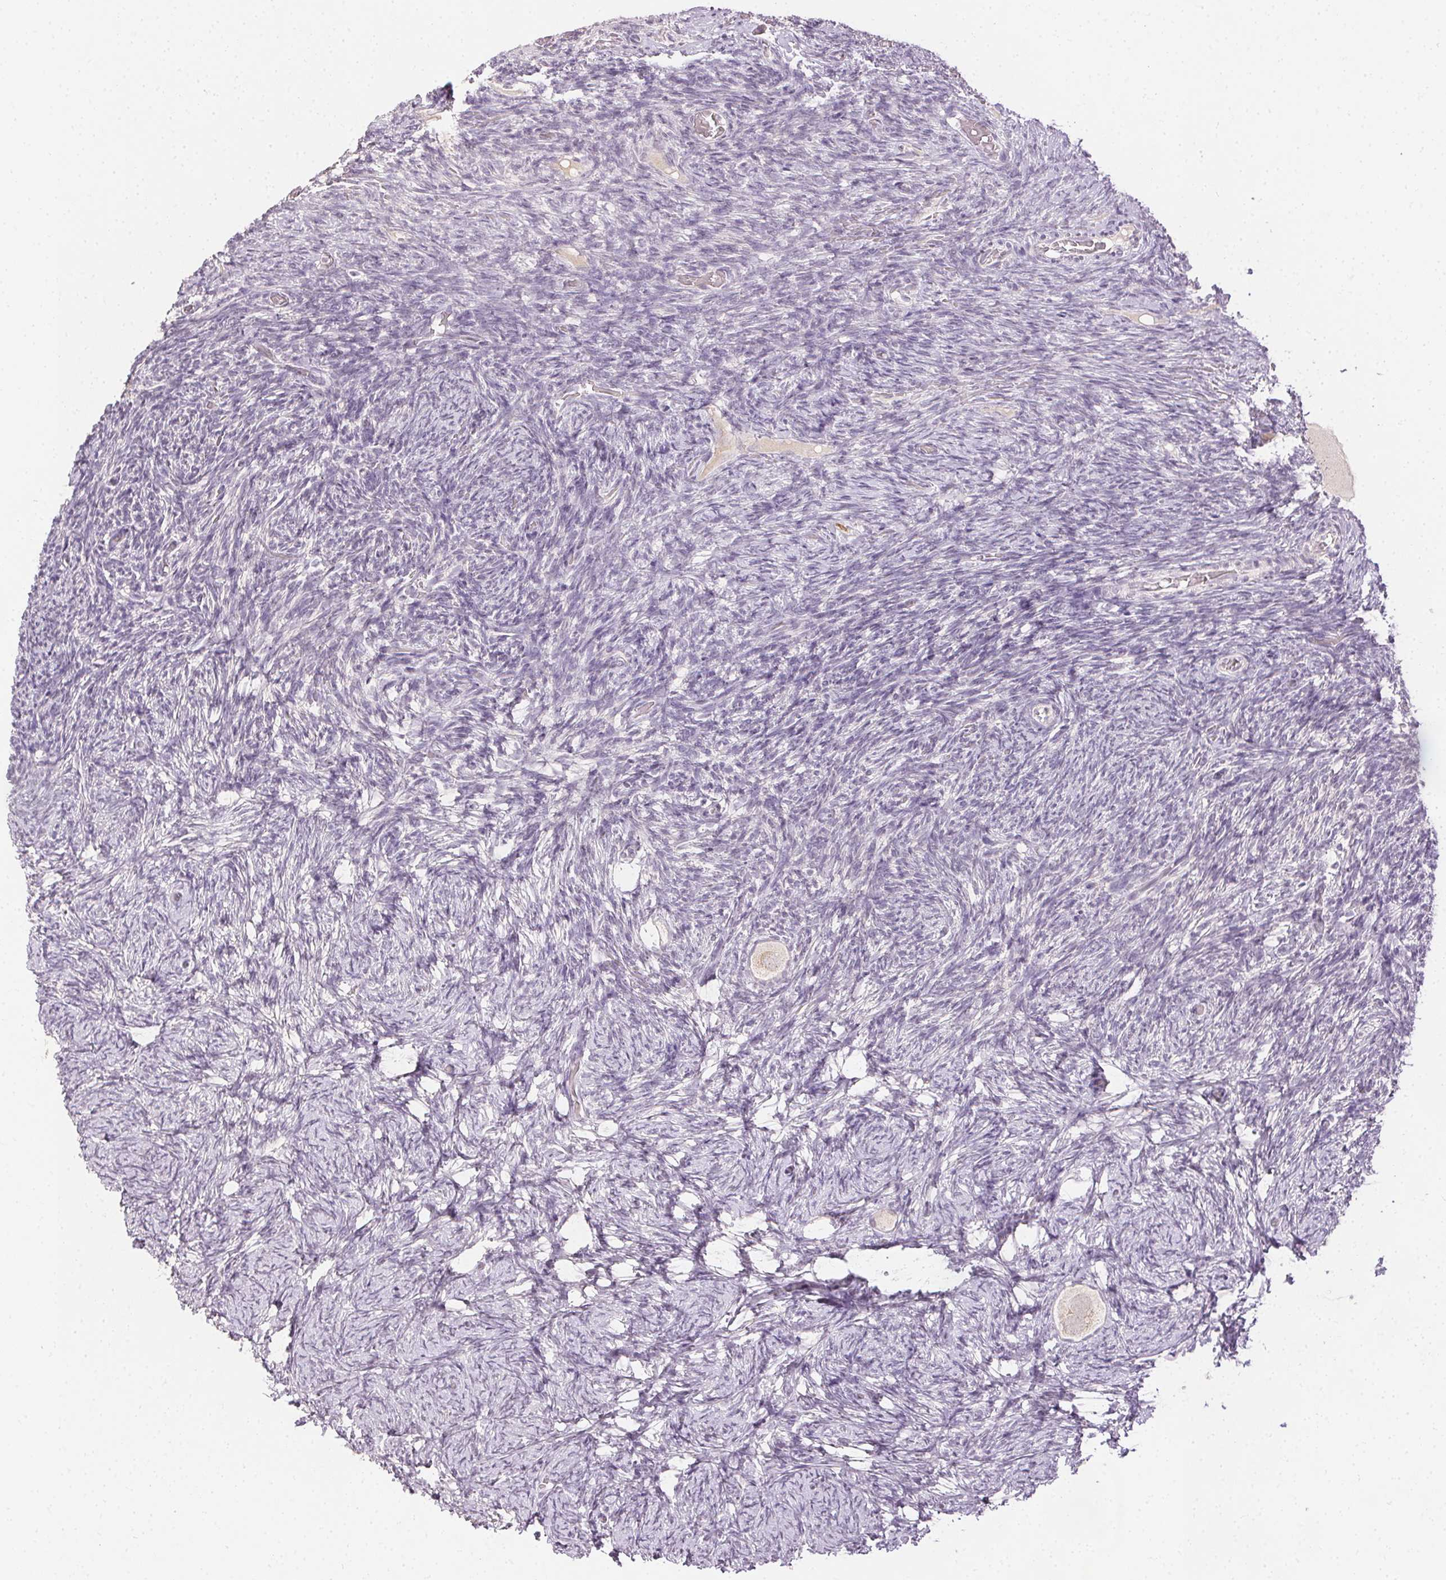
{"staining": {"intensity": "weak", "quantity": ">75%", "location": "nuclear"}, "tissue": "ovary", "cell_type": "Follicle cells", "image_type": "normal", "snomed": [{"axis": "morphology", "description": "Normal tissue, NOS"}, {"axis": "topography", "description": "Ovary"}], "caption": "Follicle cells display low levels of weak nuclear staining in approximately >75% of cells in unremarkable ovary.", "gene": "ANLN", "patient": {"sex": "female", "age": 34}}